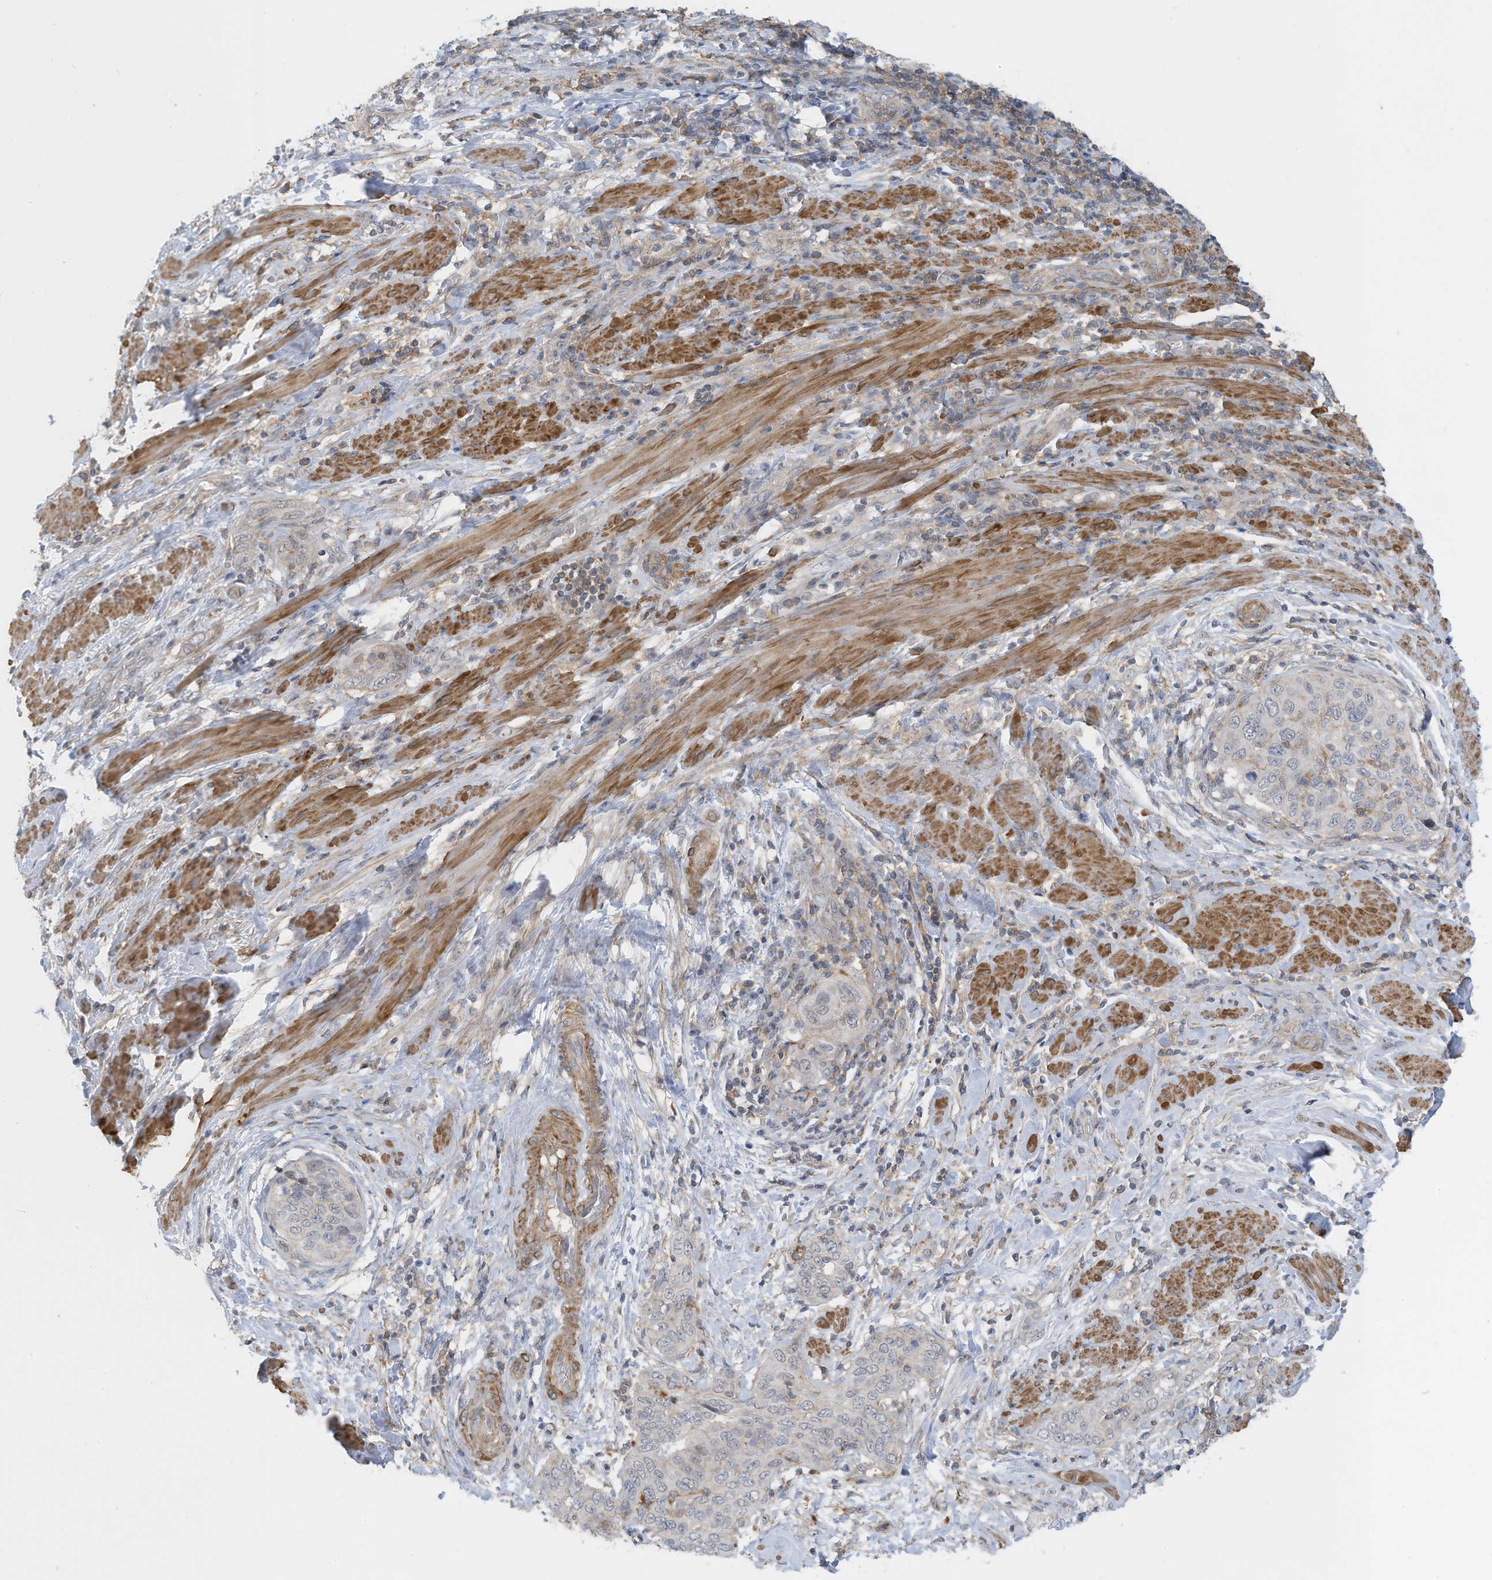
{"staining": {"intensity": "negative", "quantity": "none", "location": "none"}, "tissue": "cervical cancer", "cell_type": "Tumor cells", "image_type": "cancer", "snomed": [{"axis": "morphology", "description": "Squamous cell carcinoma, NOS"}, {"axis": "topography", "description": "Cervix"}], "caption": "Immunohistochemical staining of squamous cell carcinoma (cervical) exhibits no significant expression in tumor cells.", "gene": "ZNF846", "patient": {"sex": "female", "age": 60}}